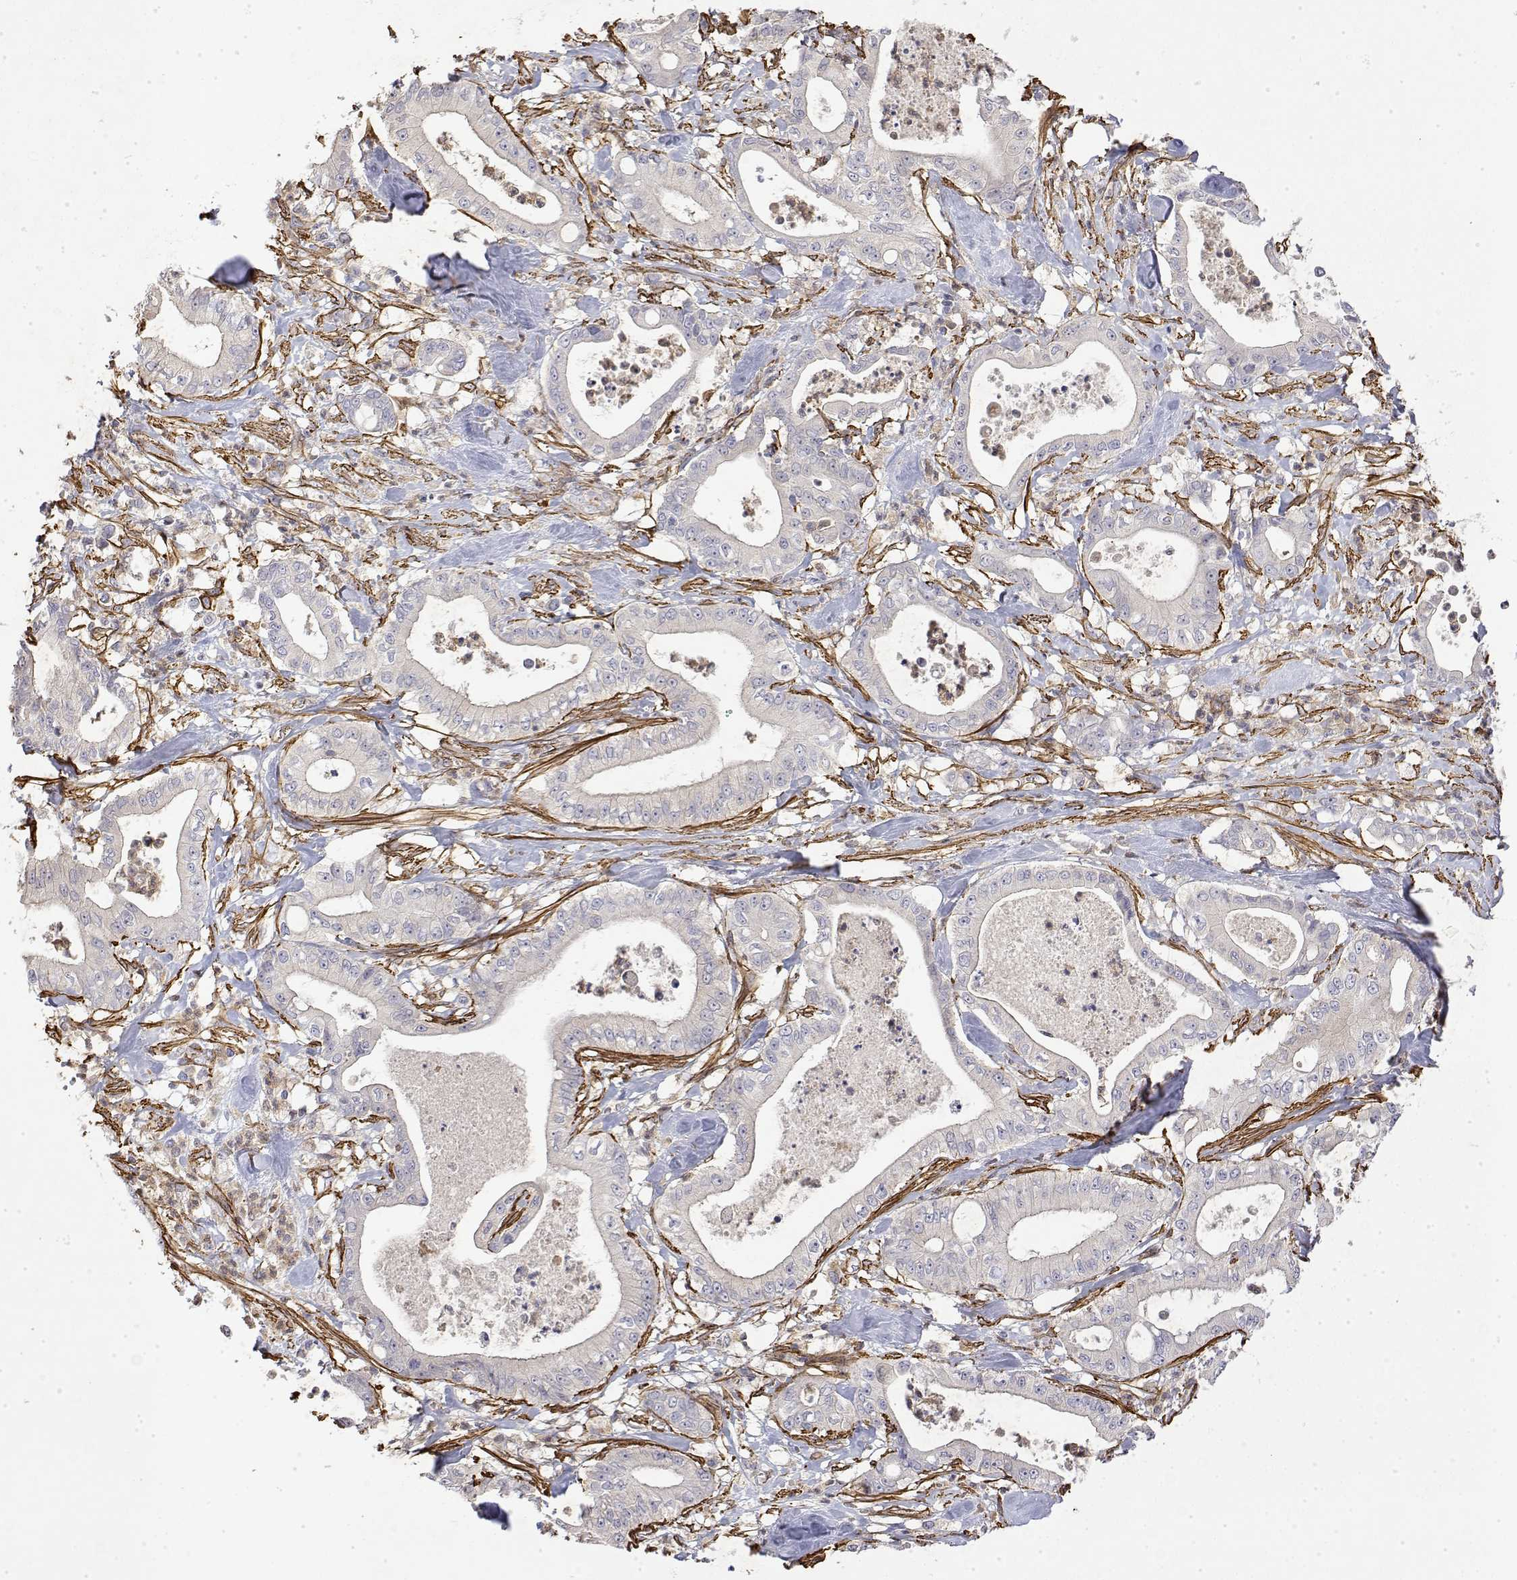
{"staining": {"intensity": "negative", "quantity": "none", "location": "none"}, "tissue": "pancreatic cancer", "cell_type": "Tumor cells", "image_type": "cancer", "snomed": [{"axis": "morphology", "description": "Adenocarcinoma, NOS"}, {"axis": "topography", "description": "Pancreas"}], "caption": "Pancreatic cancer (adenocarcinoma) was stained to show a protein in brown. There is no significant positivity in tumor cells. (DAB immunohistochemistry visualized using brightfield microscopy, high magnification).", "gene": "SOWAHD", "patient": {"sex": "male", "age": 71}}